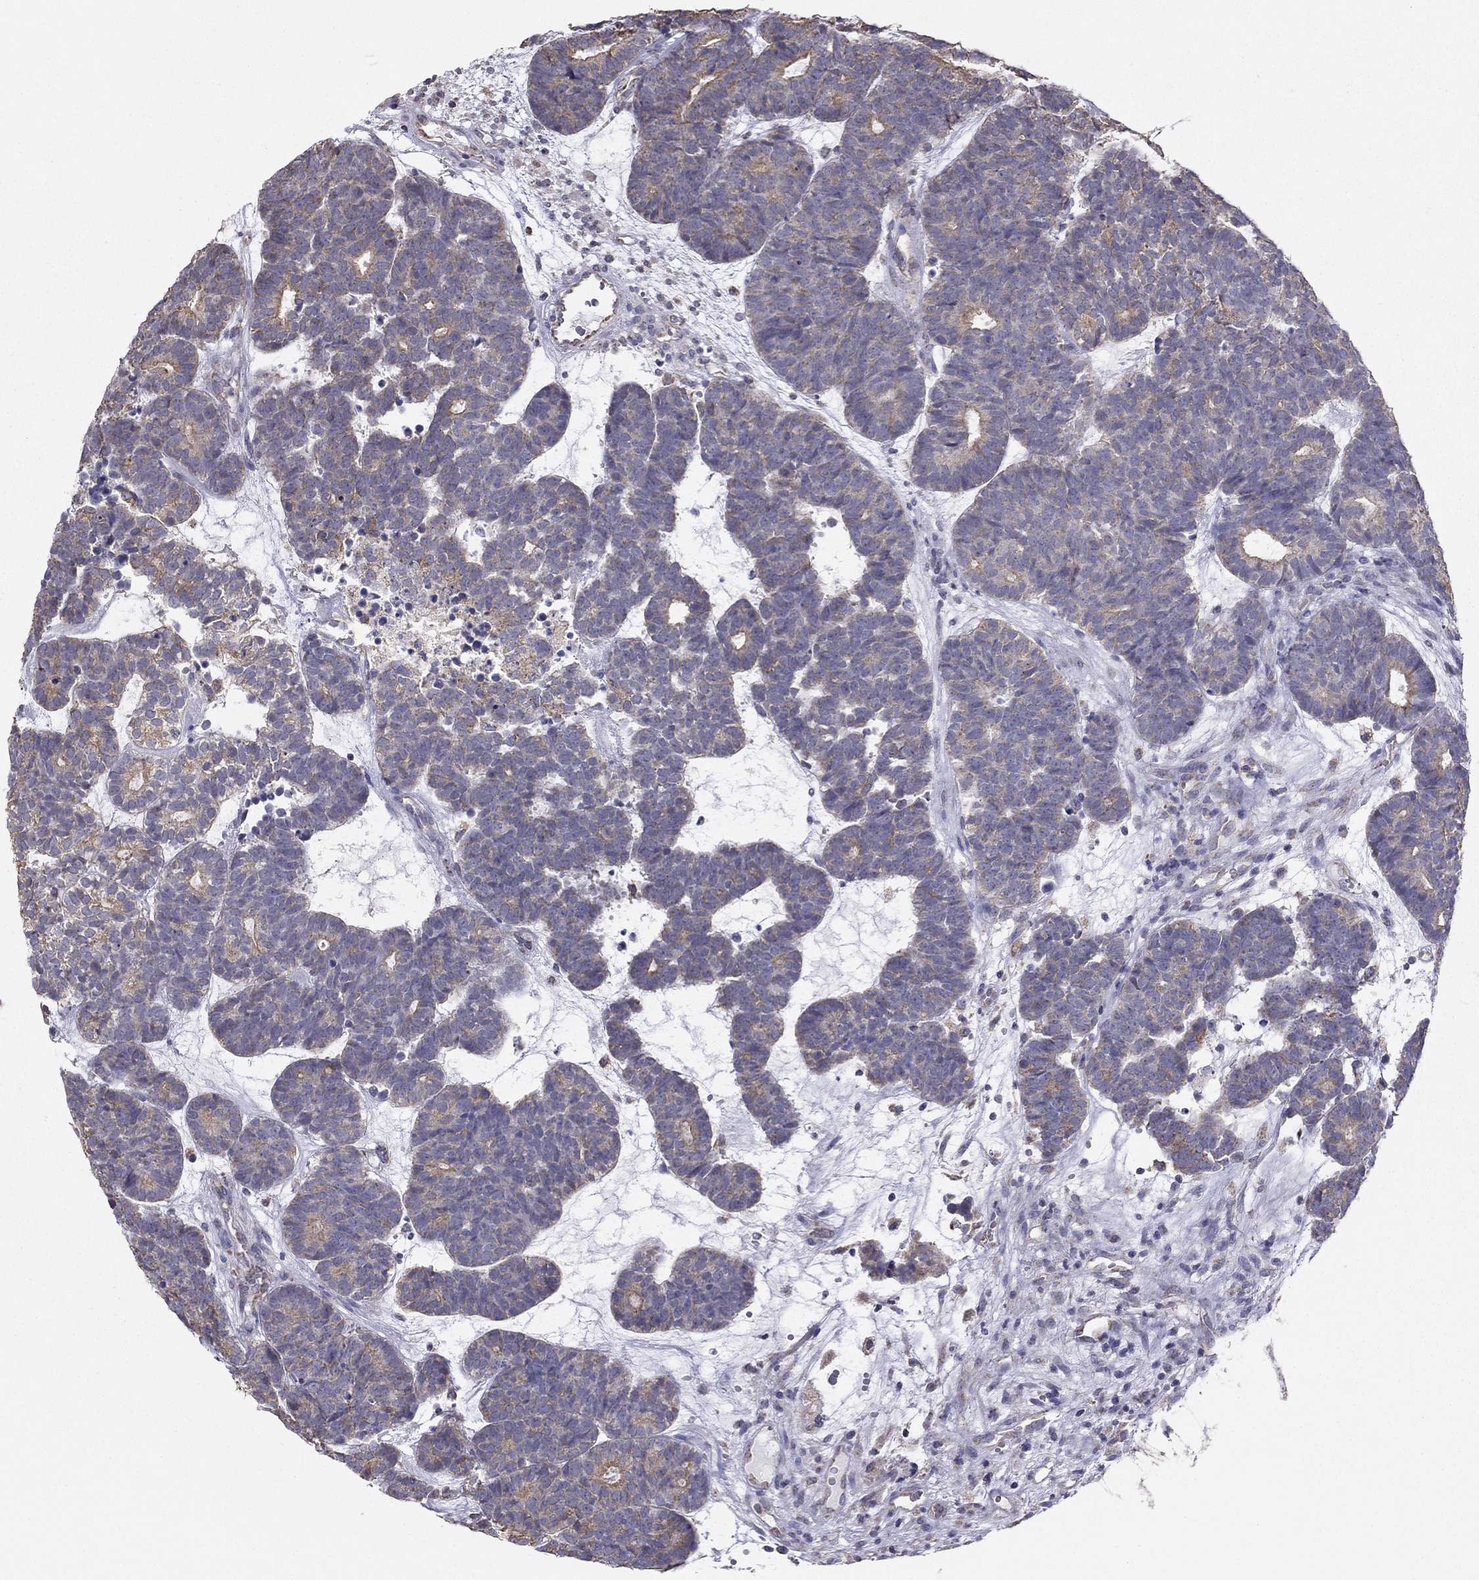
{"staining": {"intensity": "weak", "quantity": "<25%", "location": "cytoplasmic/membranous"}, "tissue": "head and neck cancer", "cell_type": "Tumor cells", "image_type": "cancer", "snomed": [{"axis": "morphology", "description": "Adenocarcinoma, NOS"}, {"axis": "topography", "description": "Head-Neck"}], "caption": "IHC image of neoplastic tissue: head and neck adenocarcinoma stained with DAB exhibits no significant protein positivity in tumor cells.", "gene": "LRIT3", "patient": {"sex": "female", "age": 81}}